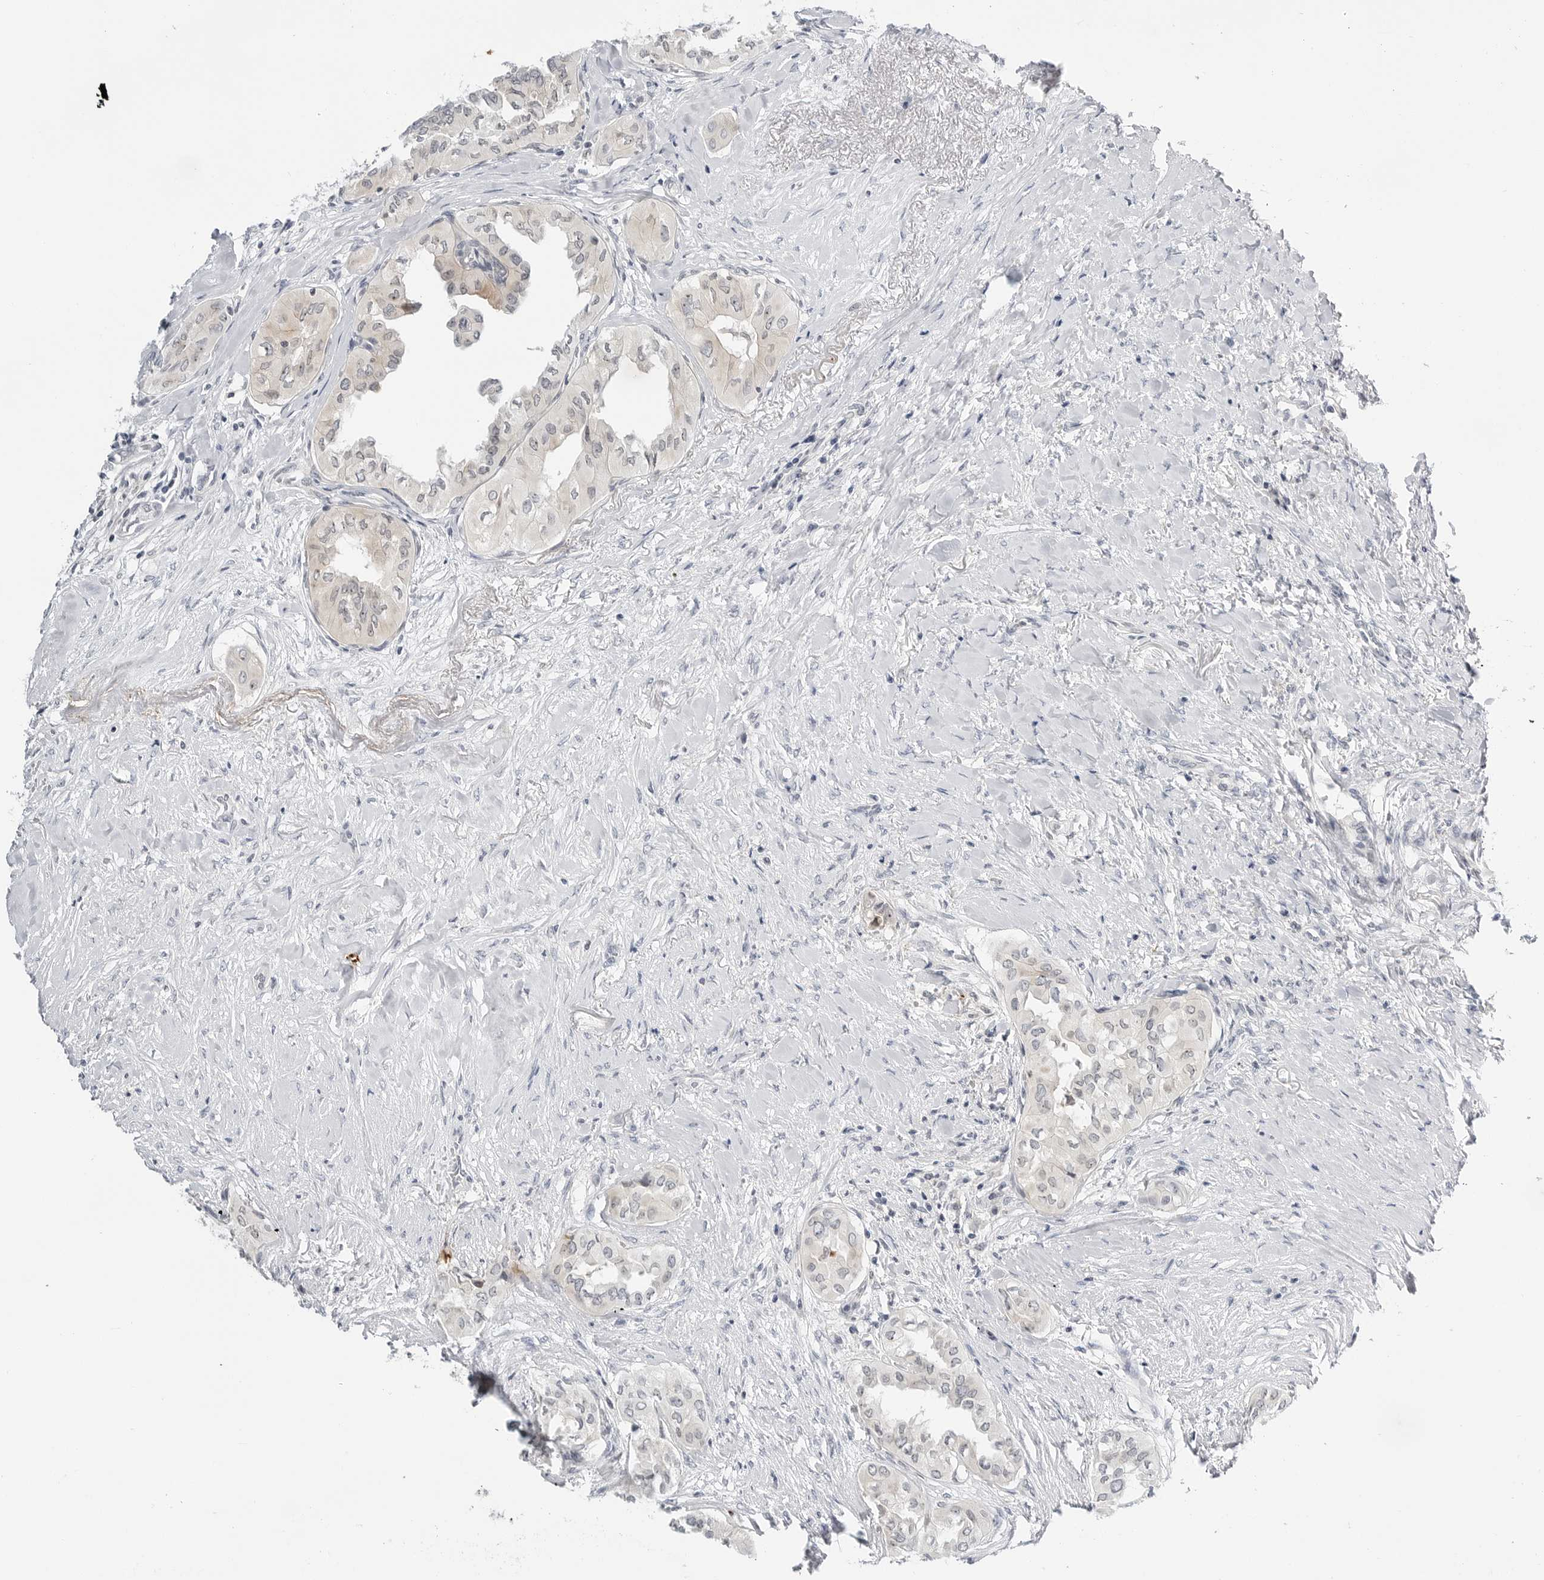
{"staining": {"intensity": "negative", "quantity": "none", "location": "none"}, "tissue": "thyroid cancer", "cell_type": "Tumor cells", "image_type": "cancer", "snomed": [{"axis": "morphology", "description": "Papillary adenocarcinoma, NOS"}, {"axis": "topography", "description": "Thyroid gland"}], "caption": "Immunohistochemical staining of thyroid cancer (papillary adenocarcinoma) exhibits no significant expression in tumor cells. (Stains: DAB (3,3'-diaminobenzidine) IHC with hematoxylin counter stain, Microscopy: brightfield microscopy at high magnification).", "gene": "MAP2K5", "patient": {"sex": "female", "age": 59}}